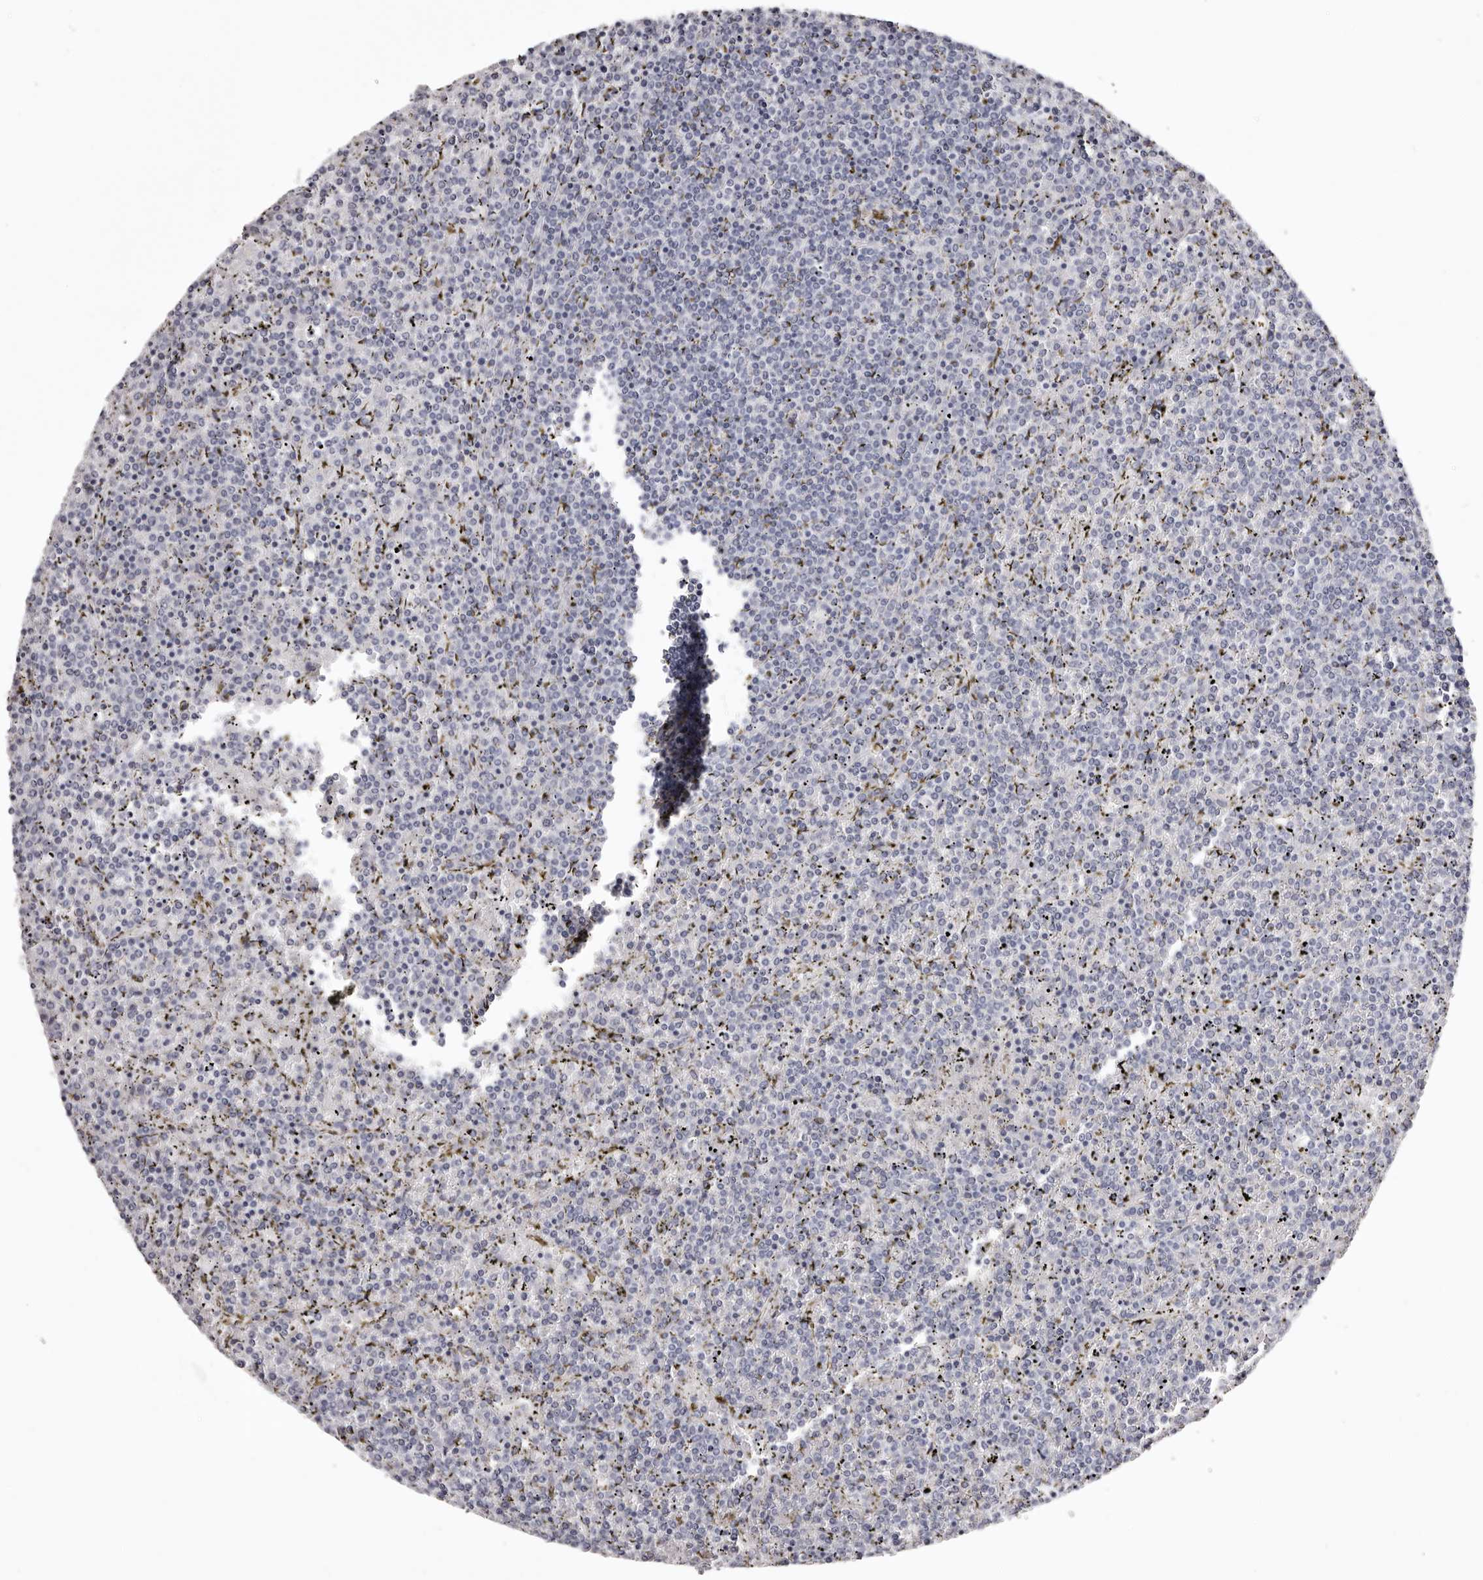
{"staining": {"intensity": "negative", "quantity": "none", "location": "none"}, "tissue": "lymphoma", "cell_type": "Tumor cells", "image_type": "cancer", "snomed": [{"axis": "morphology", "description": "Malignant lymphoma, non-Hodgkin's type, Low grade"}, {"axis": "topography", "description": "Spleen"}], "caption": "This is an immunohistochemistry micrograph of lymphoma. There is no expression in tumor cells.", "gene": "CA6", "patient": {"sex": "female", "age": 19}}